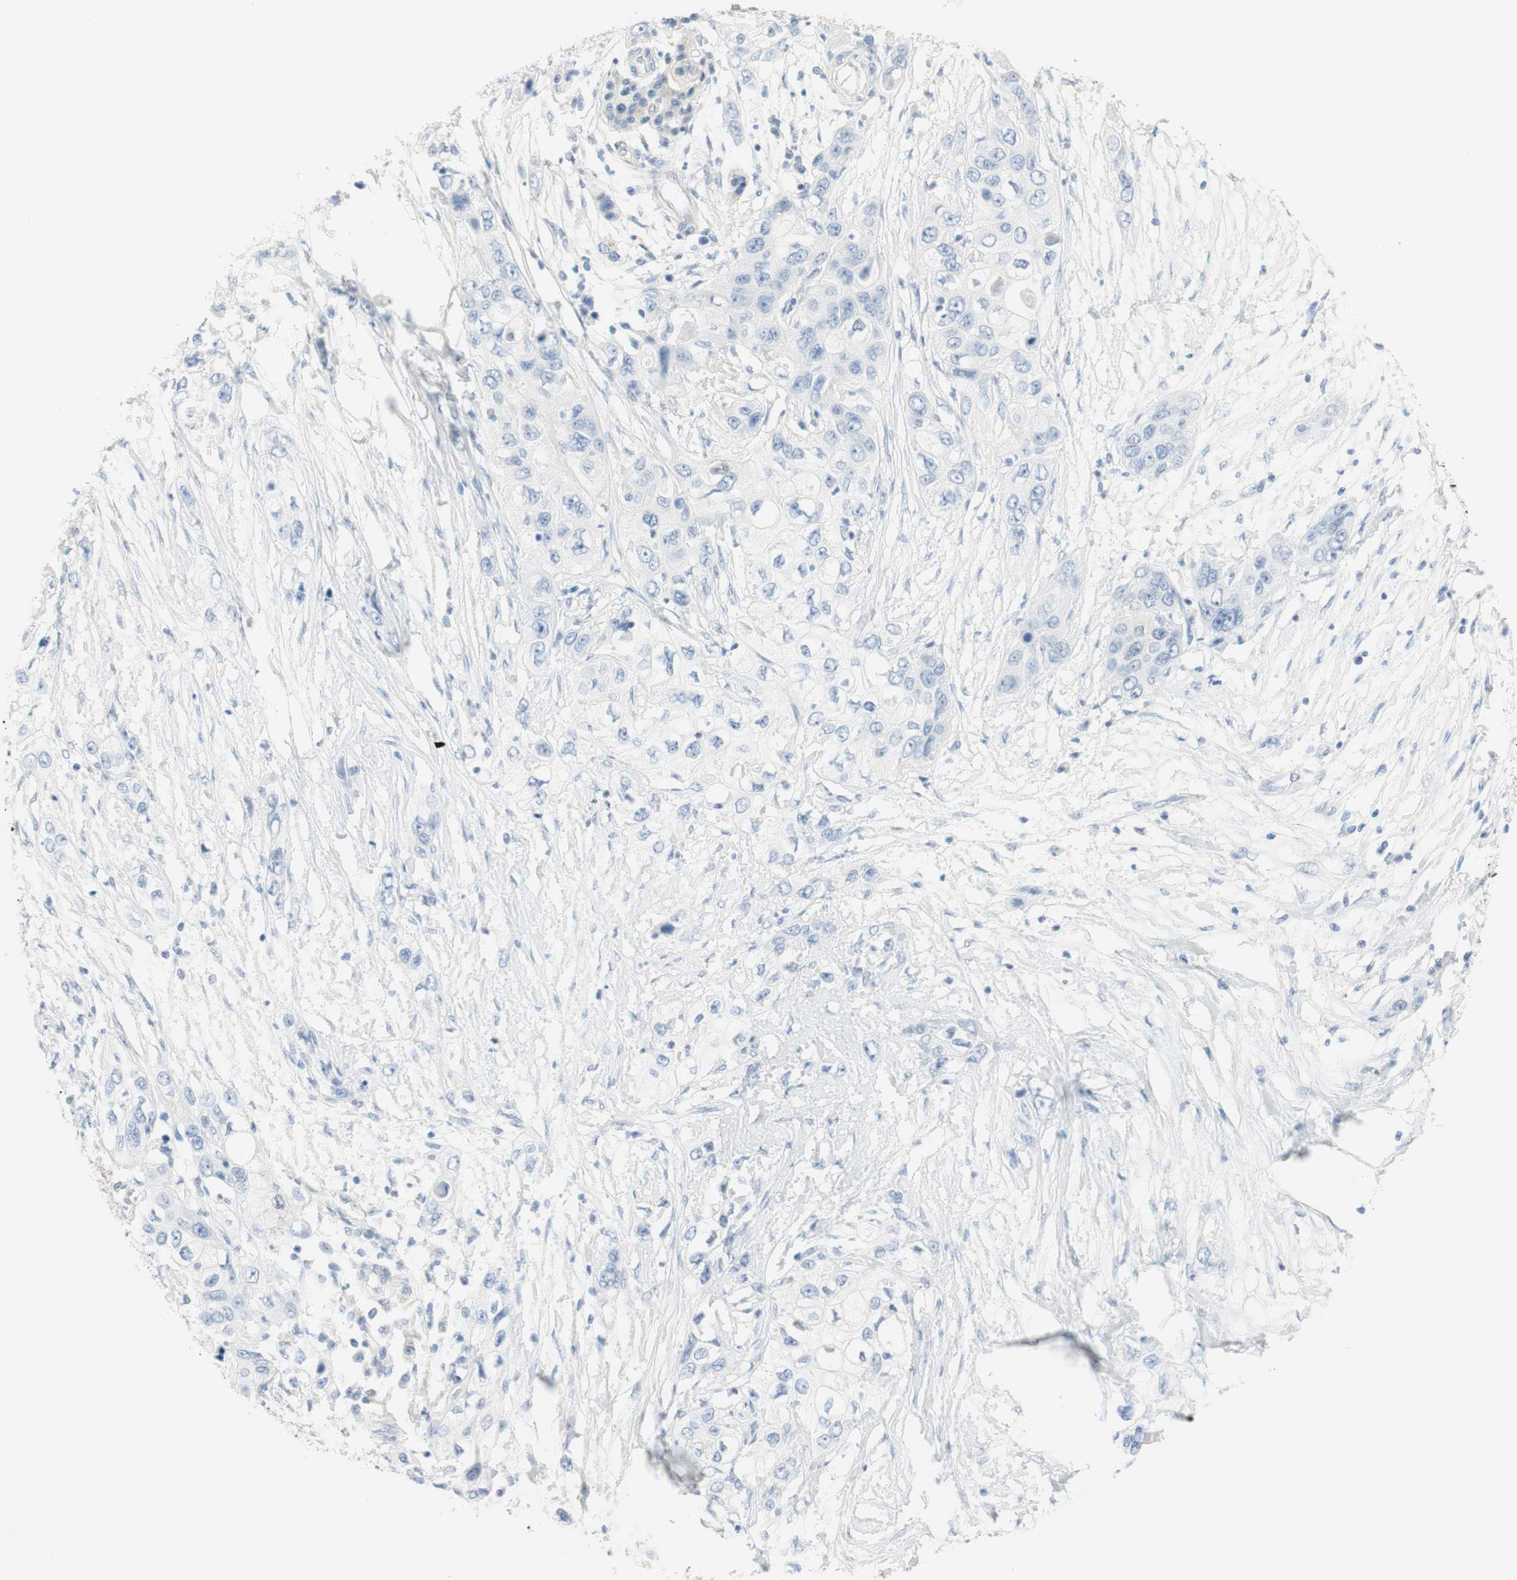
{"staining": {"intensity": "negative", "quantity": "none", "location": "none"}, "tissue": "pancreatic cancer", "cell_type": "Tumor cells", "image_type": "cancer", "snomed": [{"axis": "morphology", "description": "Adenocarcinoma, NOS"}, {"axis": "topography", "description": "Pancreas"}], "caption": "This is an immunohistochemistry photomicrograph of human pancreatic cancer (adenocarcinoma). There is no staining in tumor cells.", "gene": "SELENBP1", "patient": {"sex": "female", "age": 70}}